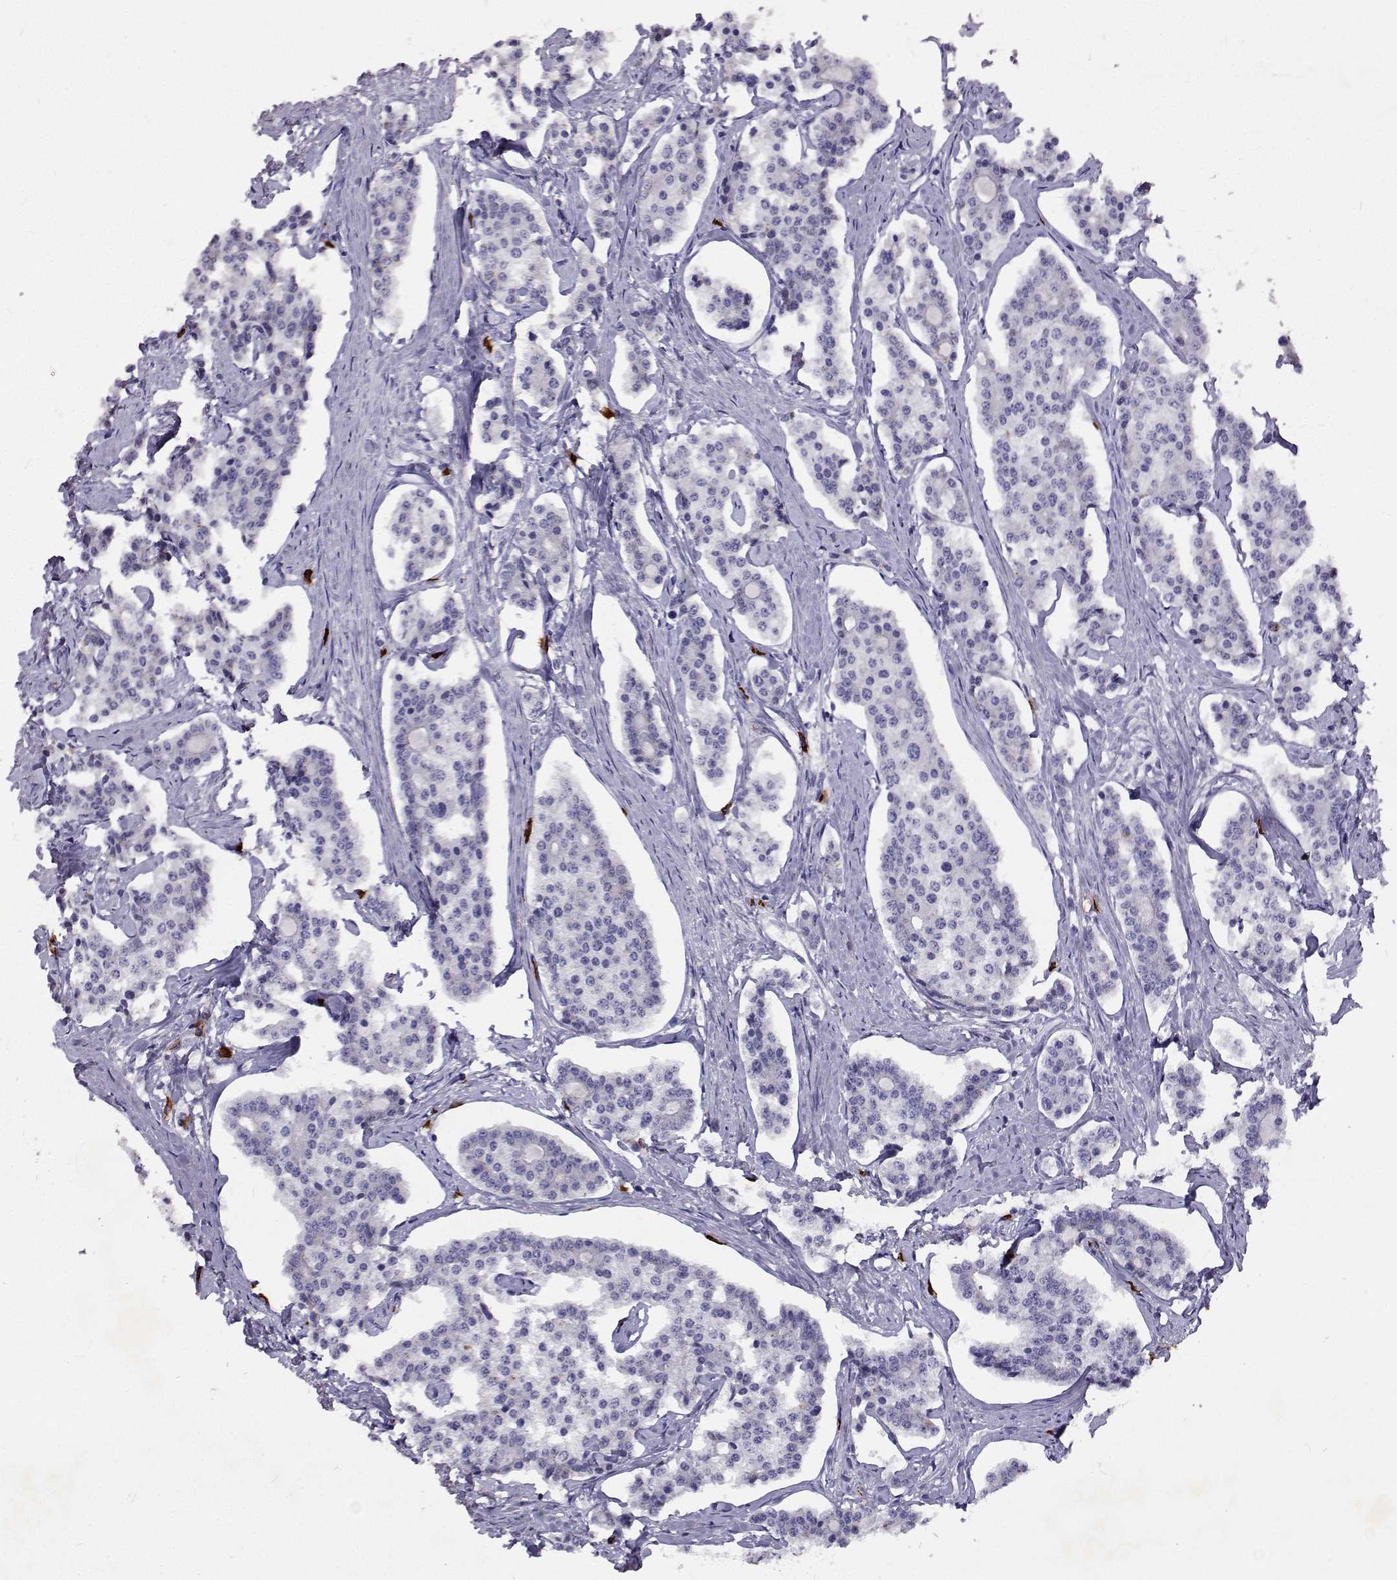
{"staining": {"intensity": "negative", "quantity": "none", "location": "none"}, "tissue": "carcinoid", "cell_type": "Tumor cells", "image_type": "cancer", "snomed": [{"axis": "morphology", "description": "Carcinoid, malignant, NOS"}, {"axis": "topography", "description": "Small intestine"}], "caption": "Photomicrograph shows no significant protein positivity in tumor cells of malignant carcinoid.", "gene": "CFAP44", "patient": {"sex": "female", "age": 65}}